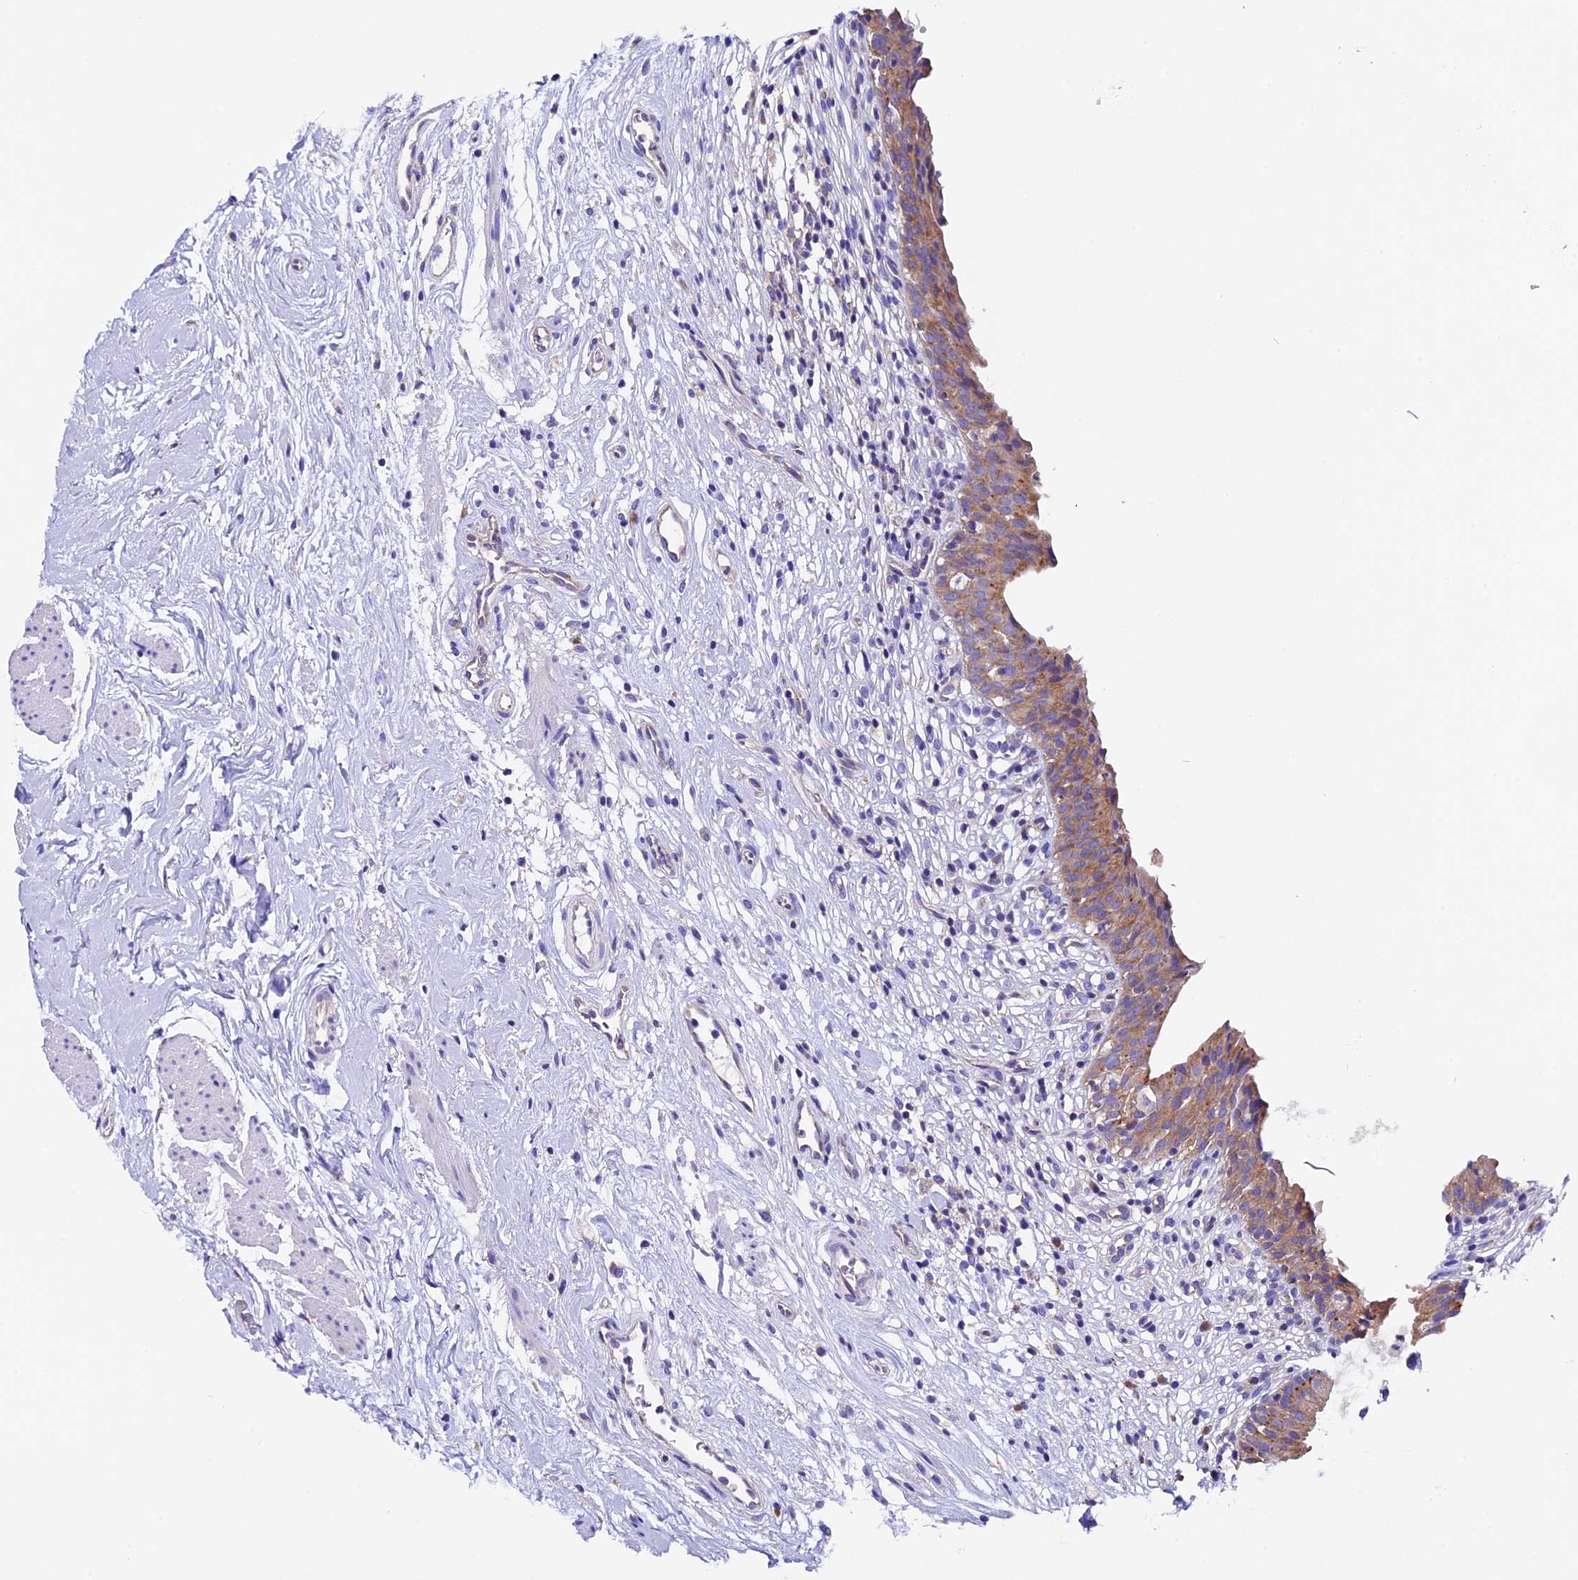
{"staining": {"intensity": "moderate", "quantity": ">75%", "location": "cytoplasmic/membranous"}, "tissue": "urinary bladder", "cell_type": "Urothelial cells", "image_type": "normal", "snomed": [{"axis": "morphology", "description": "Normal tissue, NOS"}, {"axis": "morphology", "description": "Inflammation, NOS"}, {"axis": "topography", "description": "Urinary bladder"}], "caption": "Immunohistochemical staining of unremarkable human urinary bladder demonstrates medium levels of moderate cytoplasmic/membranous expression in about >75% of urothelial cells. Nuclei are stained in blue.", "gene": "COMTD1", "patient": {"sex": "male", "age": 63}}